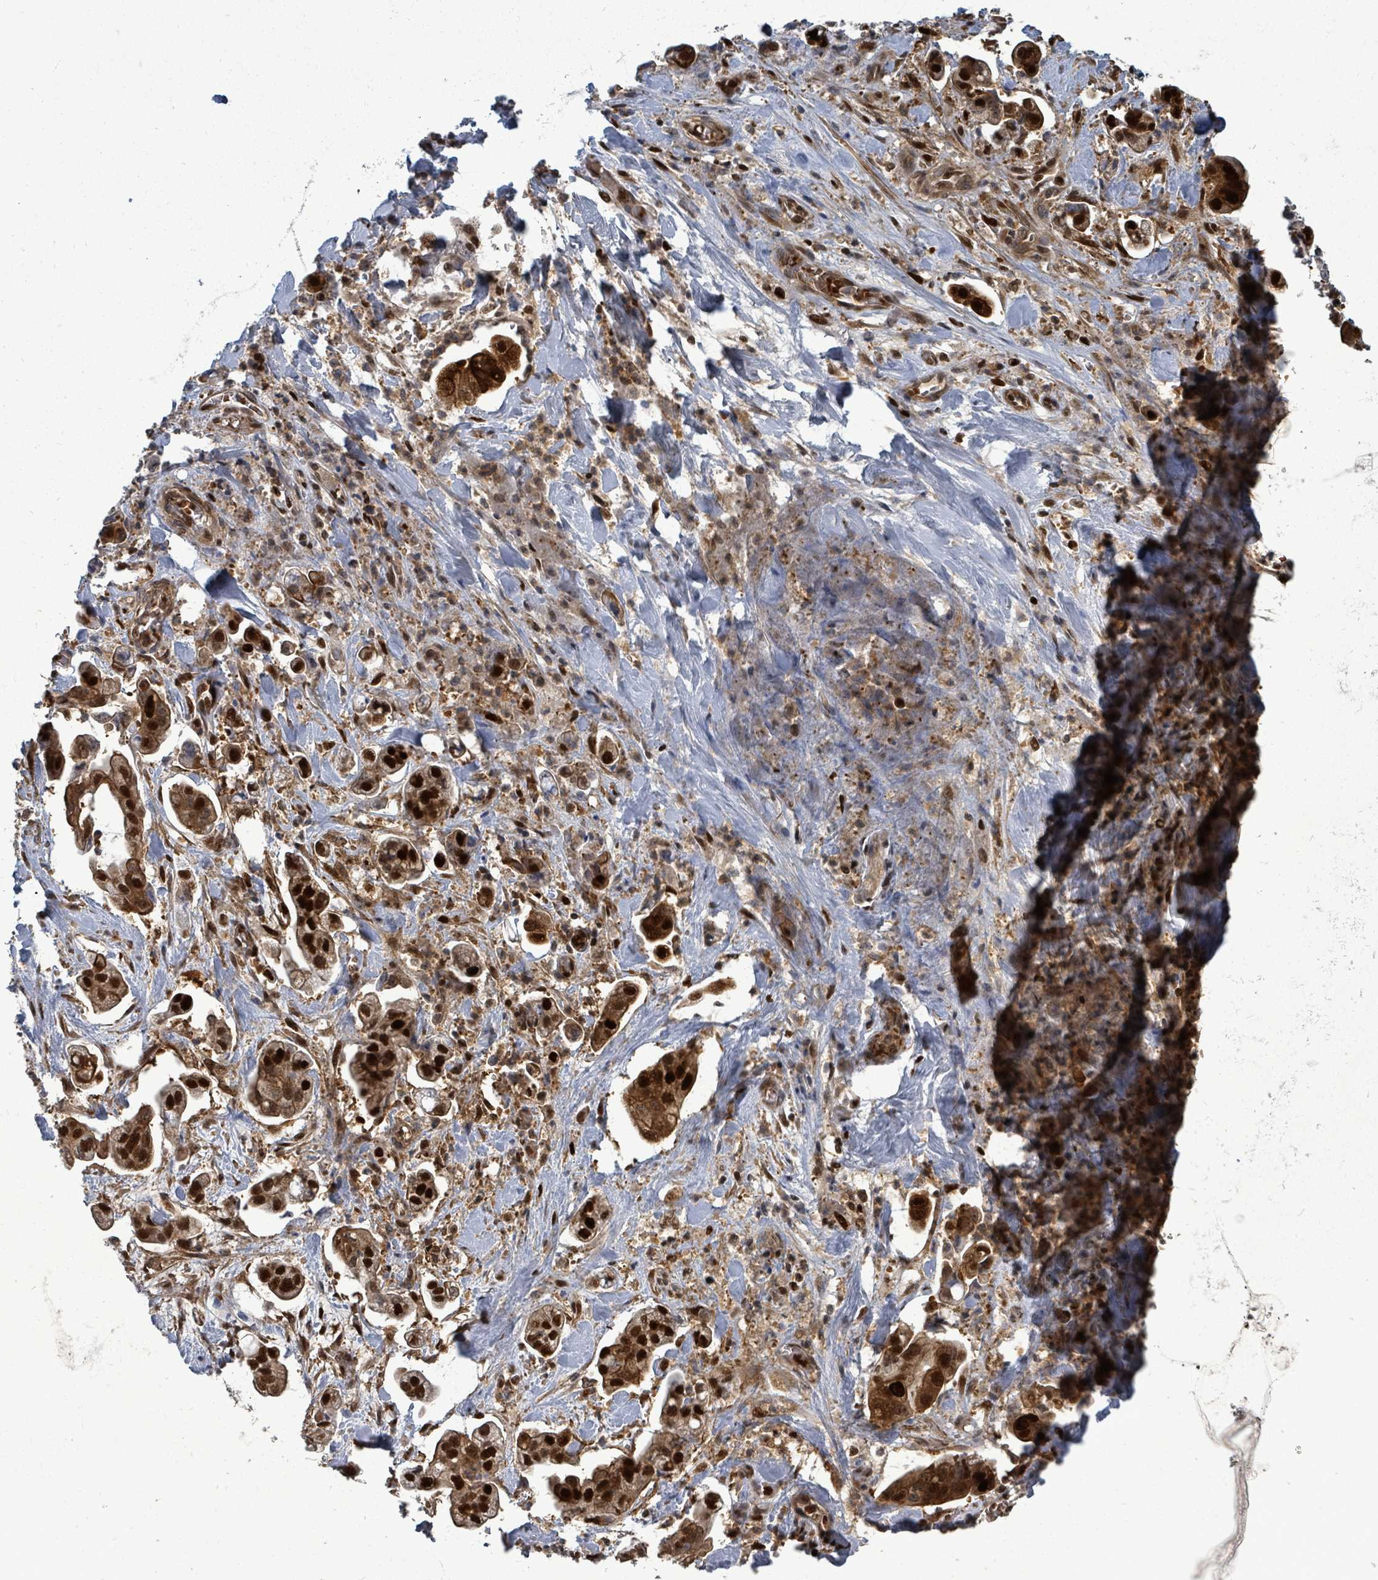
{"staining": {"intensity": "strong", "quantity": "25%-75%", "location": "cytoplasmic/membranous,nuclear"}, "tissue": "stomach cancer", "cell_type": "Tumor cells", "image_type": "cancer", "snomed": [{"axis": "morphology", "description": "Adenocarcinoma, NOS"}, {"axis": "topography", "description": "Stomach"}], "caption": "A photomicrograph of stomach adenocarcinoma stained for a protein displays strong cytoplasmic/membranous and nuclear brown staining in tumor cells. (IHC, brightfield microscopy, high magnification).", "gene": "TRDMT1", "patient": {"sex": "male", "age": 62}}